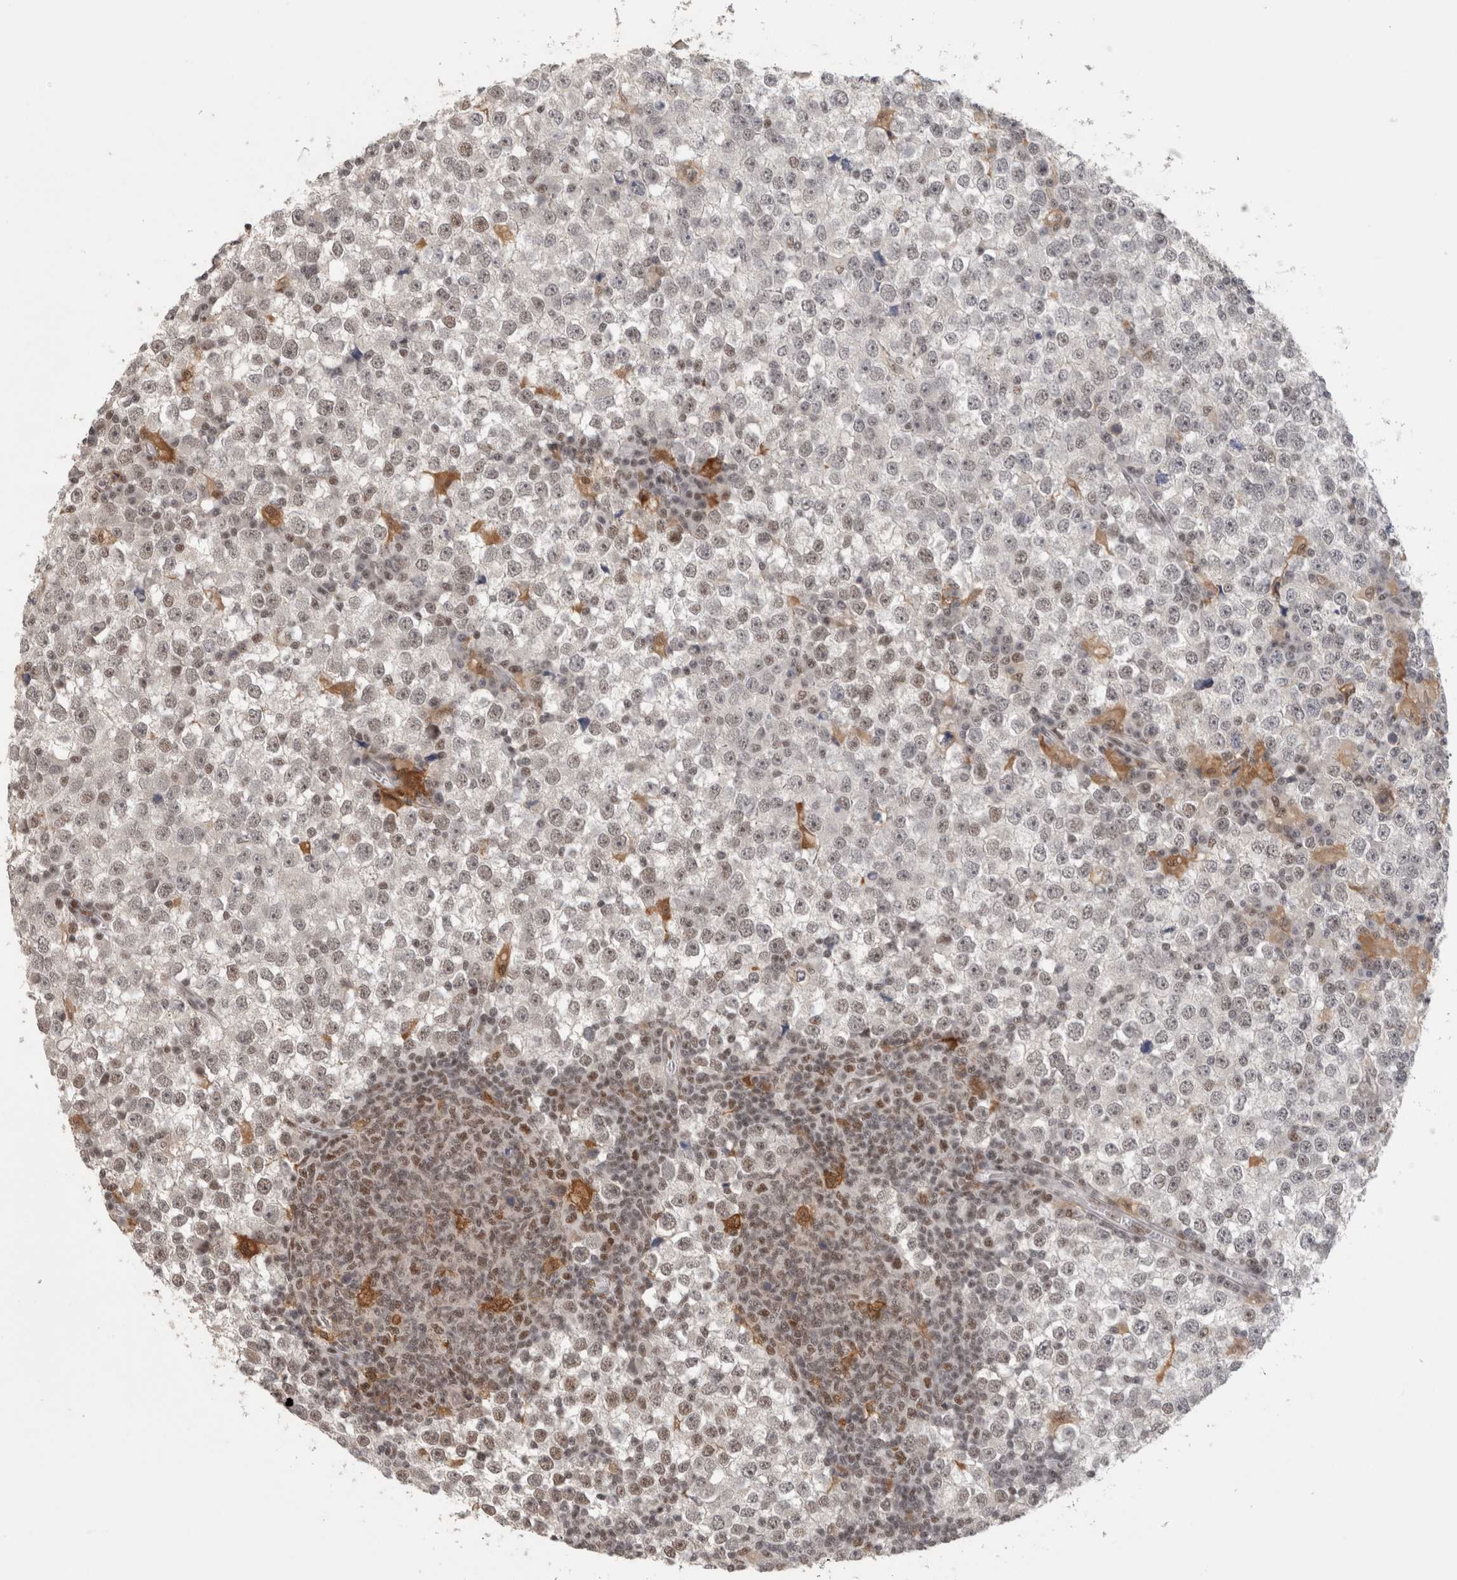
{"staining": {"intensity": "weak", "quantity": "25%-75%", "location": "nuclear"}, "tissue": "testis cancer", "cell_type": "Tumor cells", "image_type": "cancer", "snomed": [{"axis": "morphology", "description": "Seminoma, NOS"}, {"axis": "topography", "description": "Testis"}], "caption": "Immunohistochemistry (IHC) staining of testis cancer, which demonstrates low levels of weak nuclear positivity in about 25%-75% of tumor cells indicating weak nuclear protein expression. The staining was performed using DAB (brown) for protein detection and nuclei were counterstained in hematoxylin (blue).", "gene": "ZNF830", "patient": {"sex": "male", "age": 65}}